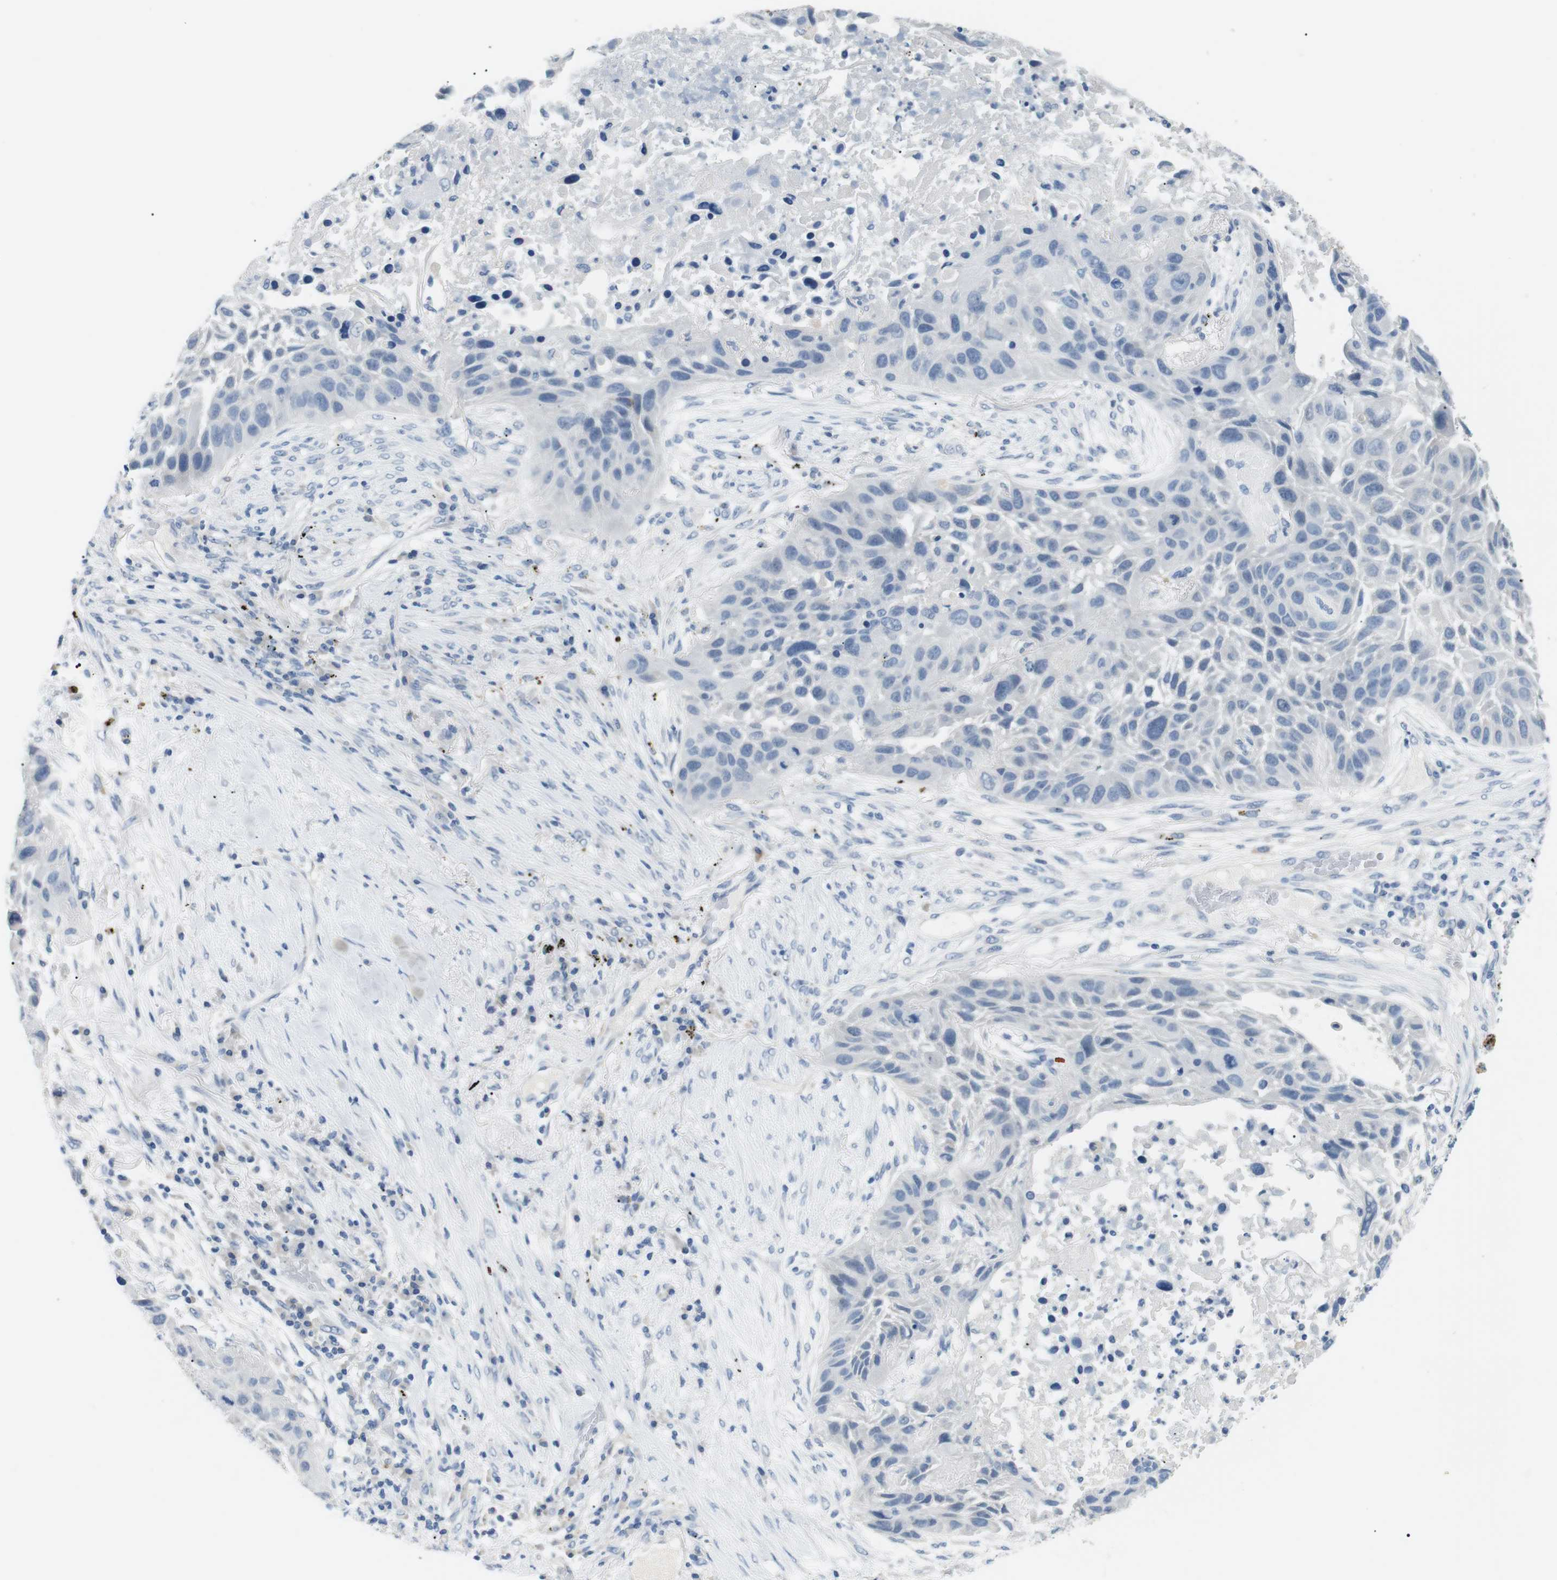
{"staining": {"intensity": "negative", "quantity": "none", "location": "none"}, "tissue": "lung cancer", "cell_type": "Tumor cells", "image_type": "cancer", "snomed": [{"axis": "morphology", "description": "Squamous cell carcinoma, NOS"}, {"axis": "topography", "description": "Lung"}], "caption": "DAB immunohistochemical staining of lung cancer reveals no significant staining in tumor cells.", "gene": "FCGRT", "patient": {"sex": "male", "age": 57}}